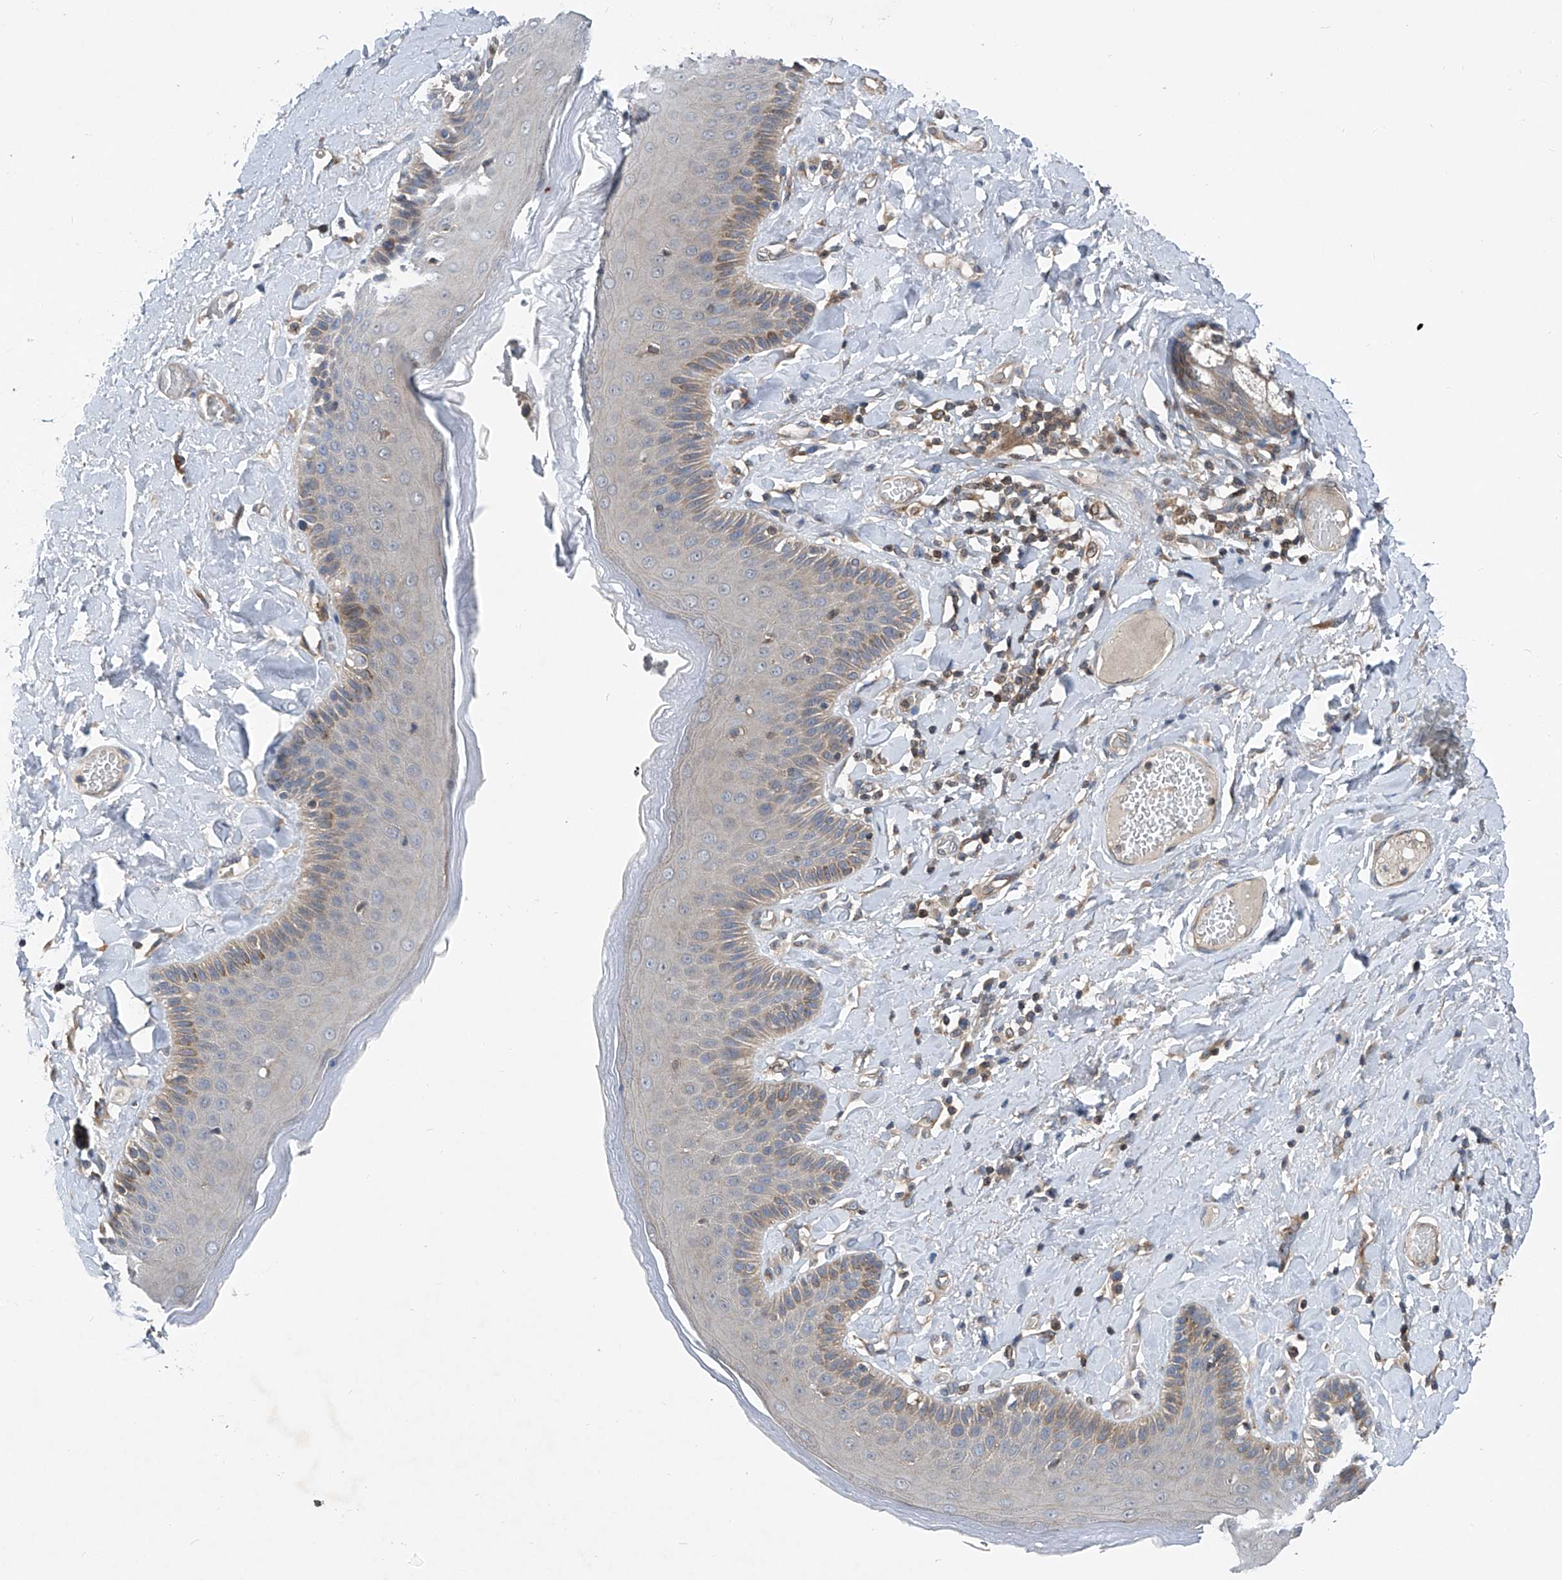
{"staining": {"intensity": "moderate", "quantity": "25%-75%", "location": "cytoplasmic/membranous"}, "tissue": "skin", "cell_type": "Epidermal cells", "image_type": "normal", "snomed": [{"axis": "morphology", "description": "Normal tissue, NOS"}, {"axis": "topography", "description": "Anal"}], "caption": "This image displays IHC staining of benign human skin, with medium moderate cytoplasmic/membranous expression in about 25%-75% of epidermal cells.", "gene": "TRIM38", "patient": {"sex": "male", "age": 69}}